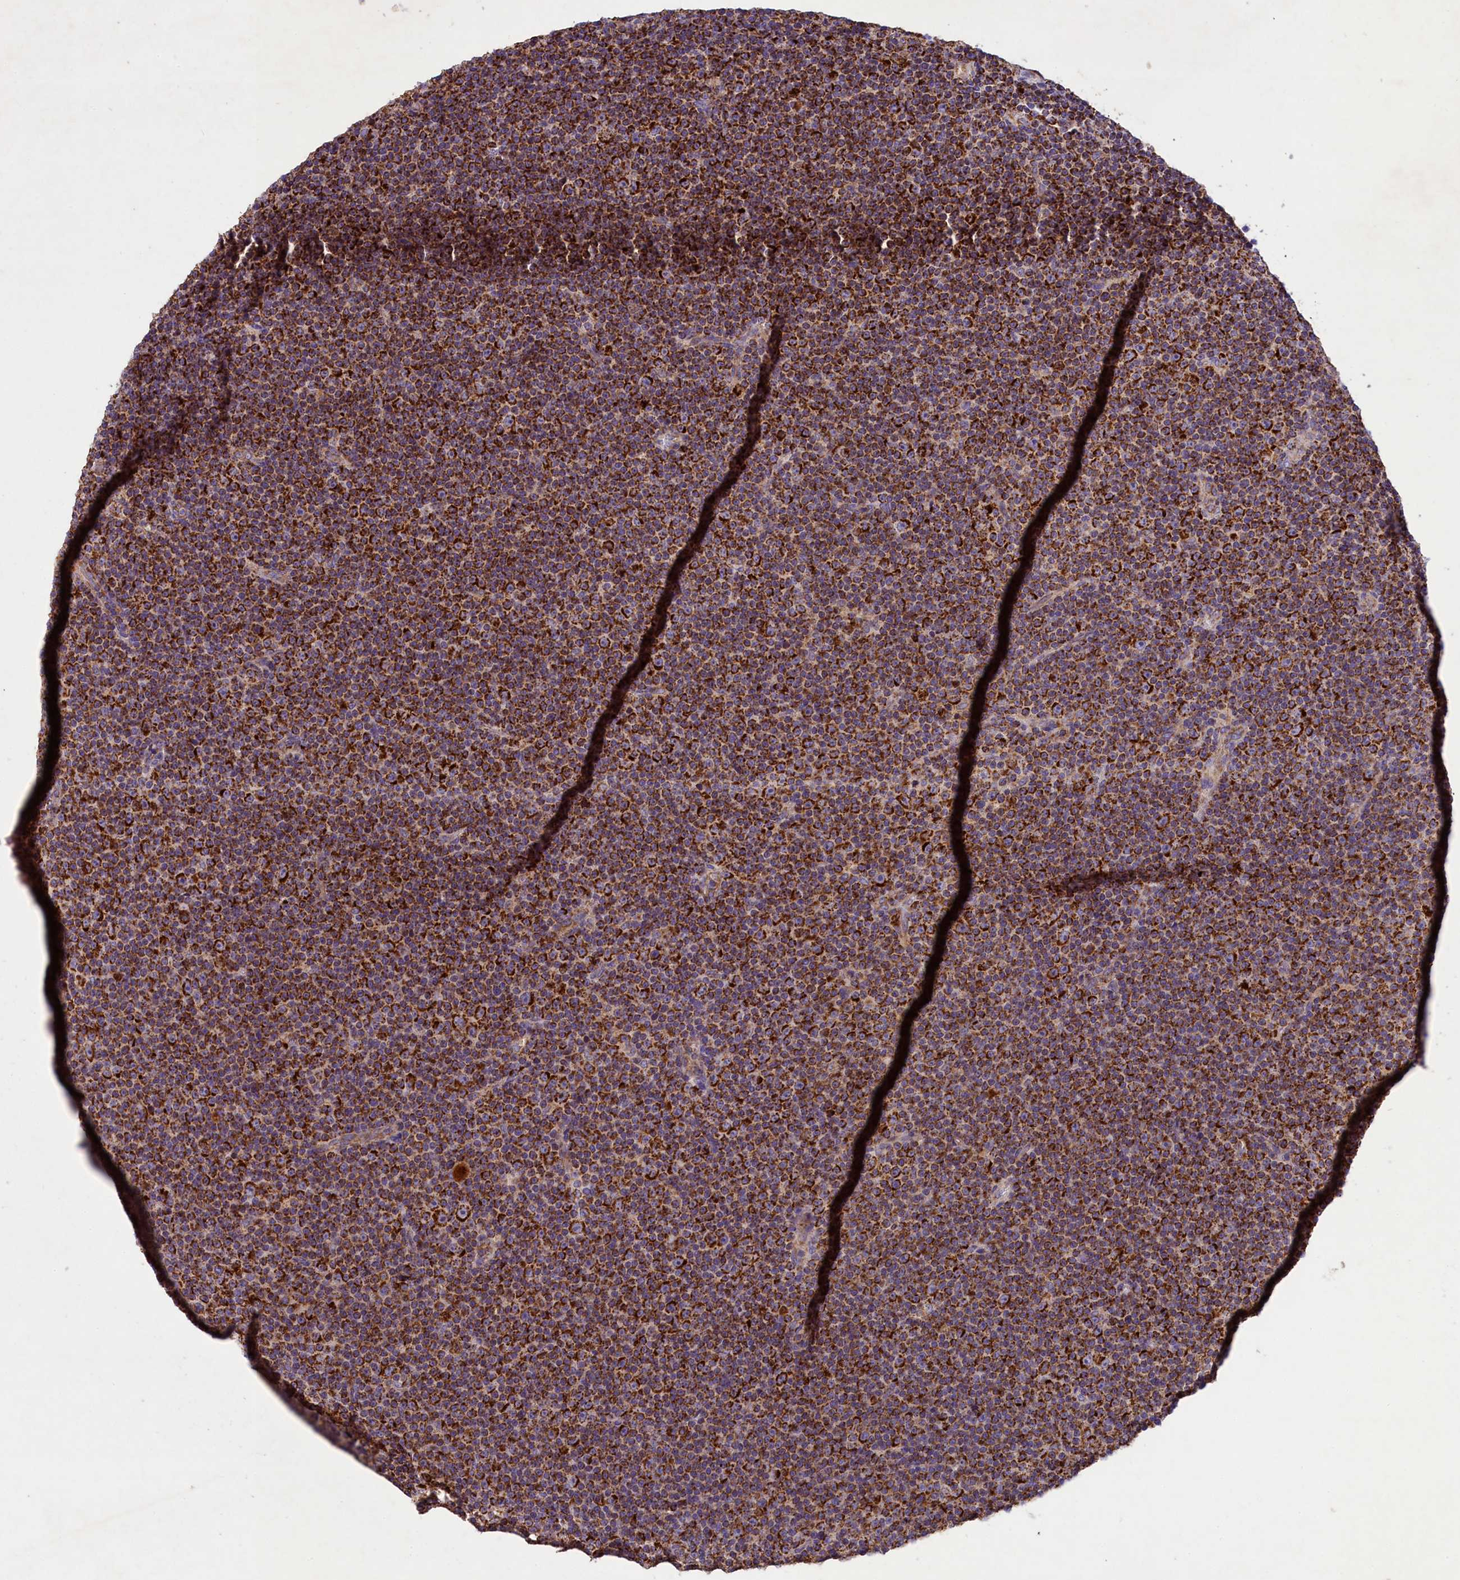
{"staining": {"intensity": "strong", "quantity": ">75%", "location": "cytoplasmic/membranous"}, "tissue": "lymphoma", "cell_type": "Tumor cells", "image_type": "cancer", "snomed": [{"axis": "morphology", "description": "Malignant lymphoma, non-Hodgkin's type, Low grade"}, {"axis": "topography", "description": "Lymph node"}], "caption": "Strong cytoplasmic/membranous expression is present in approximately >75% of tumor cells in malignant lymphoma, non-Hodgkin's type (low-grade).", "gene": "PMPCB", "patient": {"sex": "female", "age": 67}}